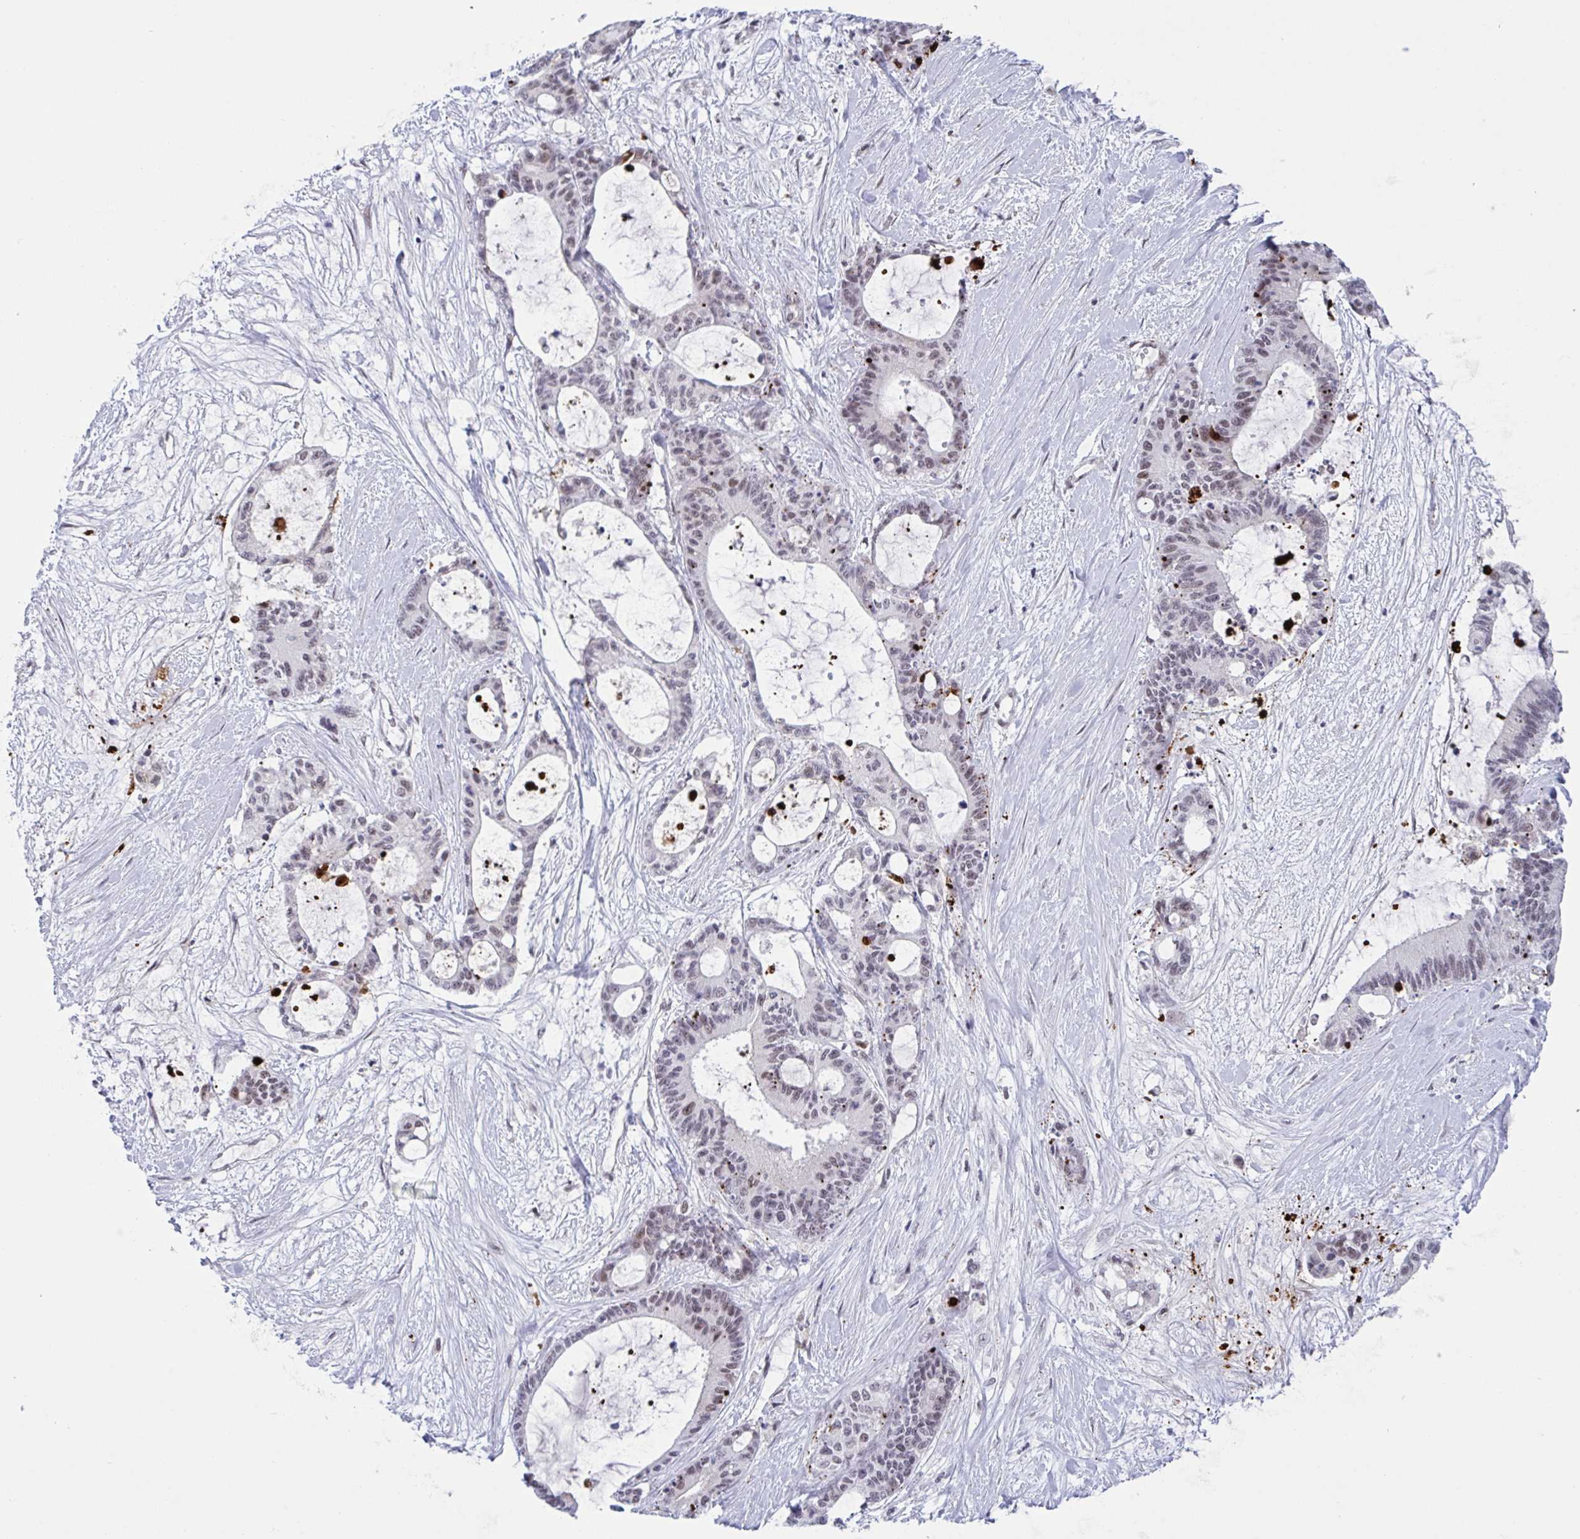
{"staining": {"intensity": "moderate", "quantity": "25%-75%", "location": "nuclear"}, "tissue": "liver cancer", "cell_type": "Tumor cells", "image_type": "cancer", "snomed": [{"axis": "morphology", "description": "Normal tissue, NOS"}, {"axis": "morphology", "description": "Cholangiocarcinoma"}, {"axis": "topography", "description": "Liver"}, {"axis": "topography", "description": "Peripheral nerve tissue"}], "caption": "The micrograph reveals staining of liver cancer (cholangiocarcinoma), revealing moderate nuclear protein staining (brown color) within tumor cells.", "gene": "PLG", "patient": {"sex": "female", "age": 73}}